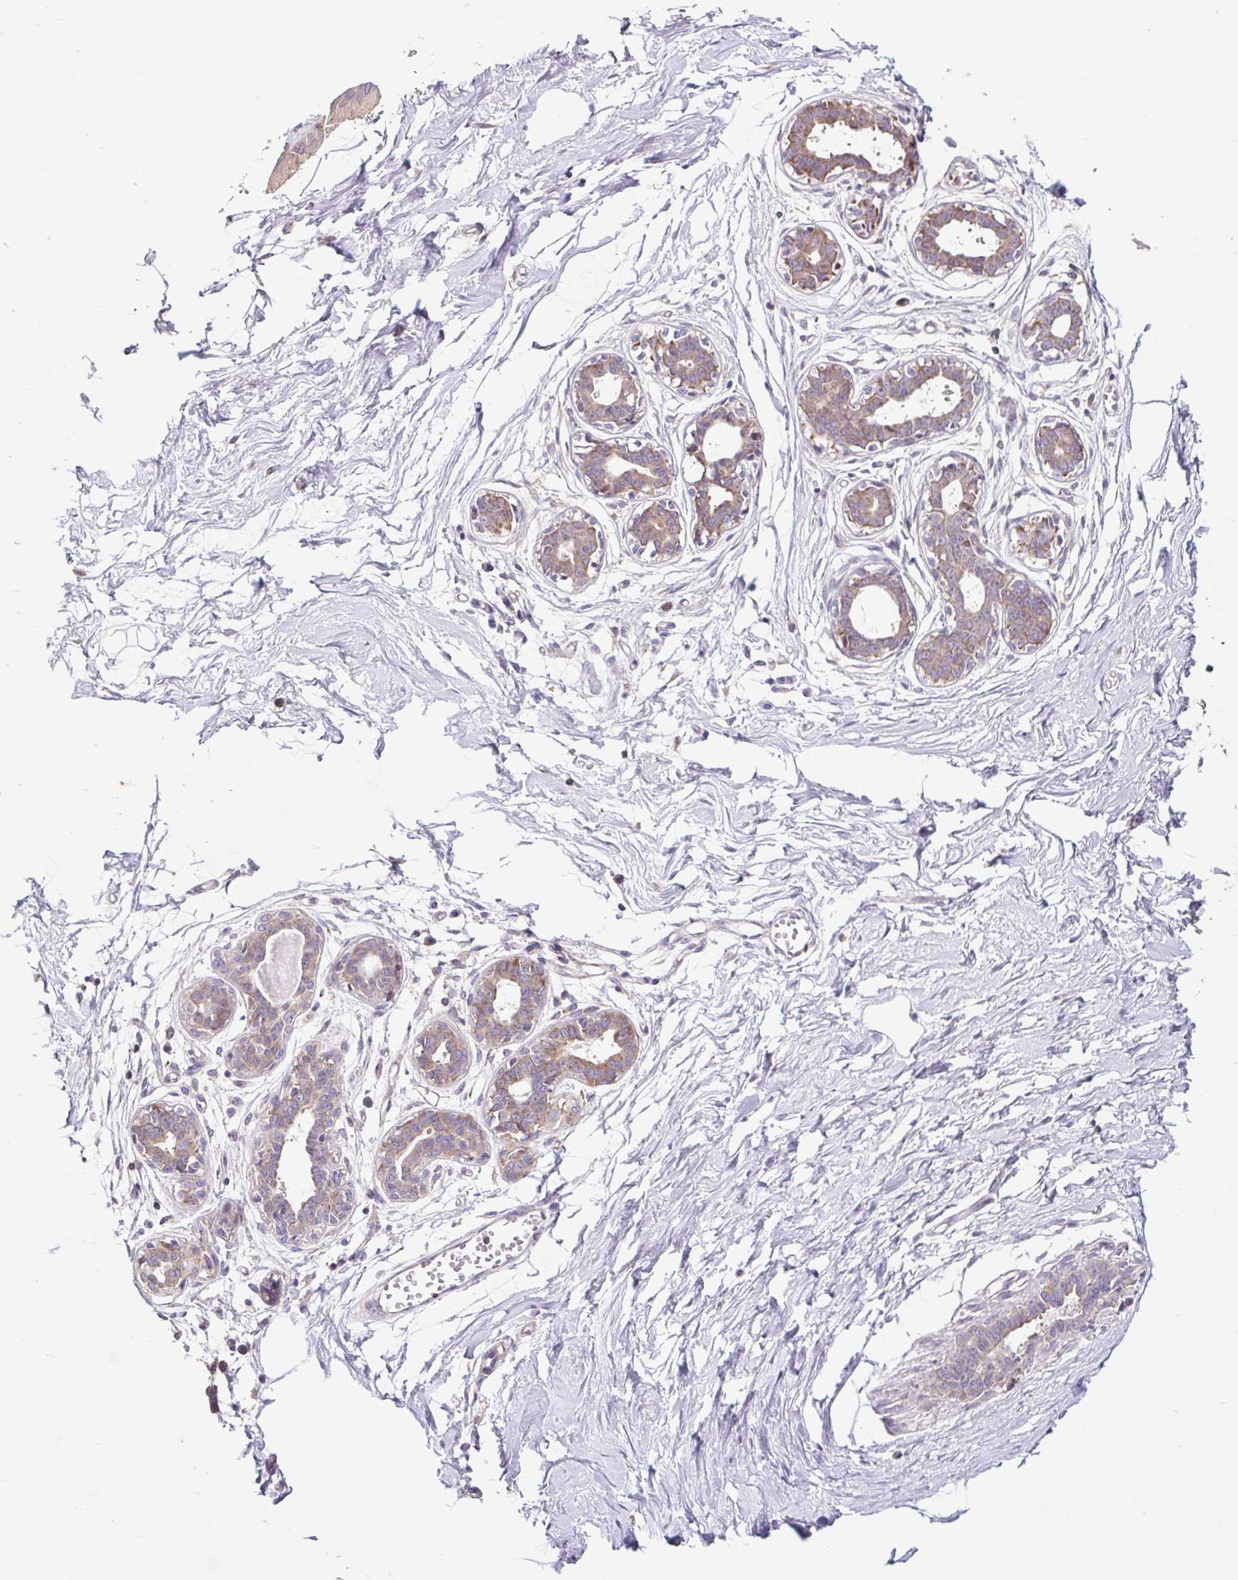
{"staining": {"intensity": "negative", "quantity": "none", "location": "none"}, "tissue": "breast", "cell_type": "Adipocytes", "image_type": "normal", "snomed": [{"axis": "morphology", "description": "Normal tissue, NOS"}, {"axis": "topography", "description": "Breast"}], "caption": "Breast stained for a protein using immunohistochemistry (IHC) shows no expression adipocytes.", "gene": "HFE", "patient": {"sex": "female", "age": 45}}